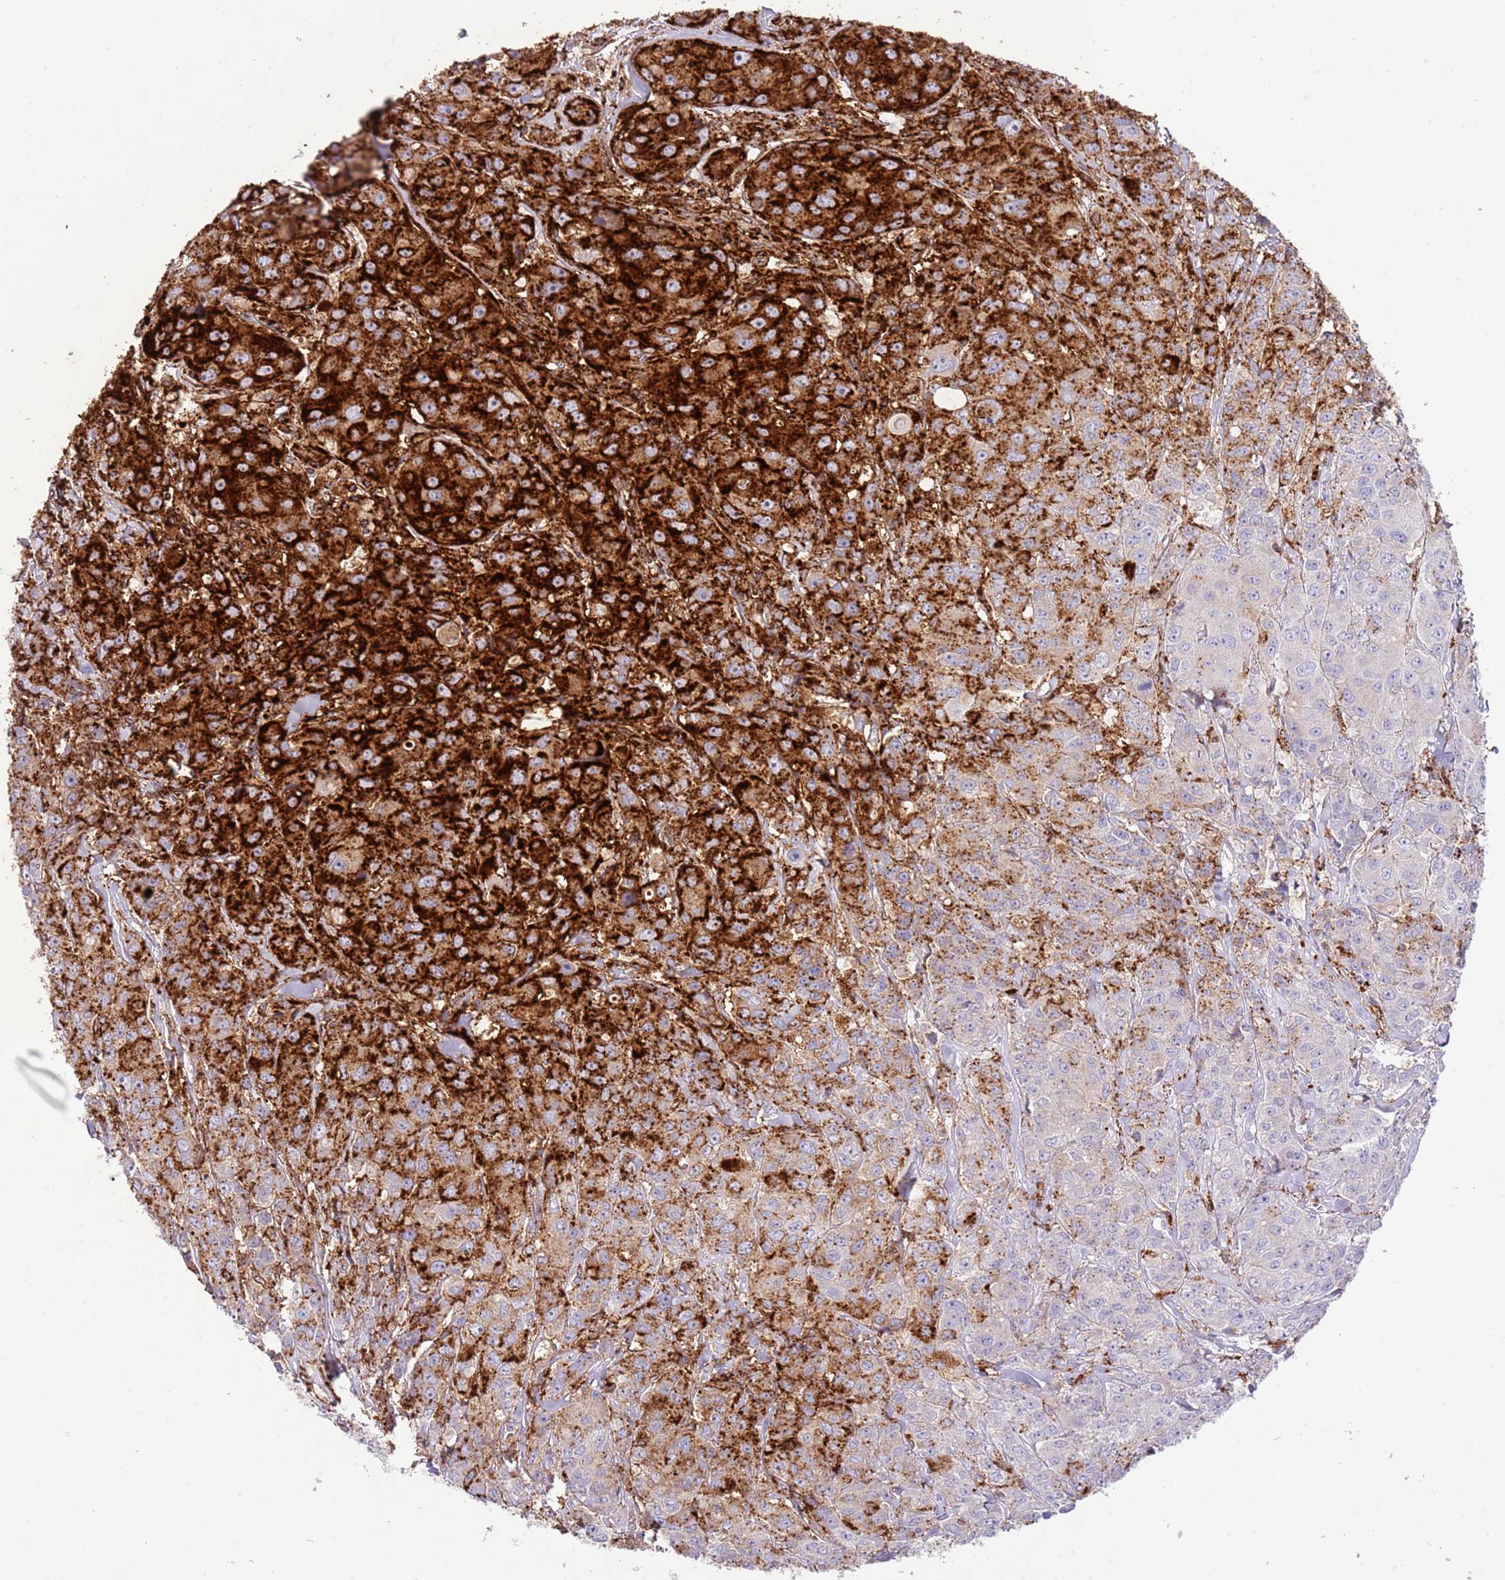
{"staining": {"intensity": "strong", "quantity": "25%-75%", "location": "cytoplasmic/membranous"}, "tissue": "breast cancer", "cell_type": "Tumor cells", "image_type": "cancer", "snomed": [{"axis": "morphology", "description": "Duct carcinoma"}, {"axis": "topography", "description": "Breast"}], "caption": "Breast invasive ductal carcinoma tissue shows strong cytoplasmic/membranous expression in approximately 25%-75% of tumor cells, visualized by immunohistochemistry.", "gene": "ABHD17A", "patient": {"sex": "female", "age": 43}}